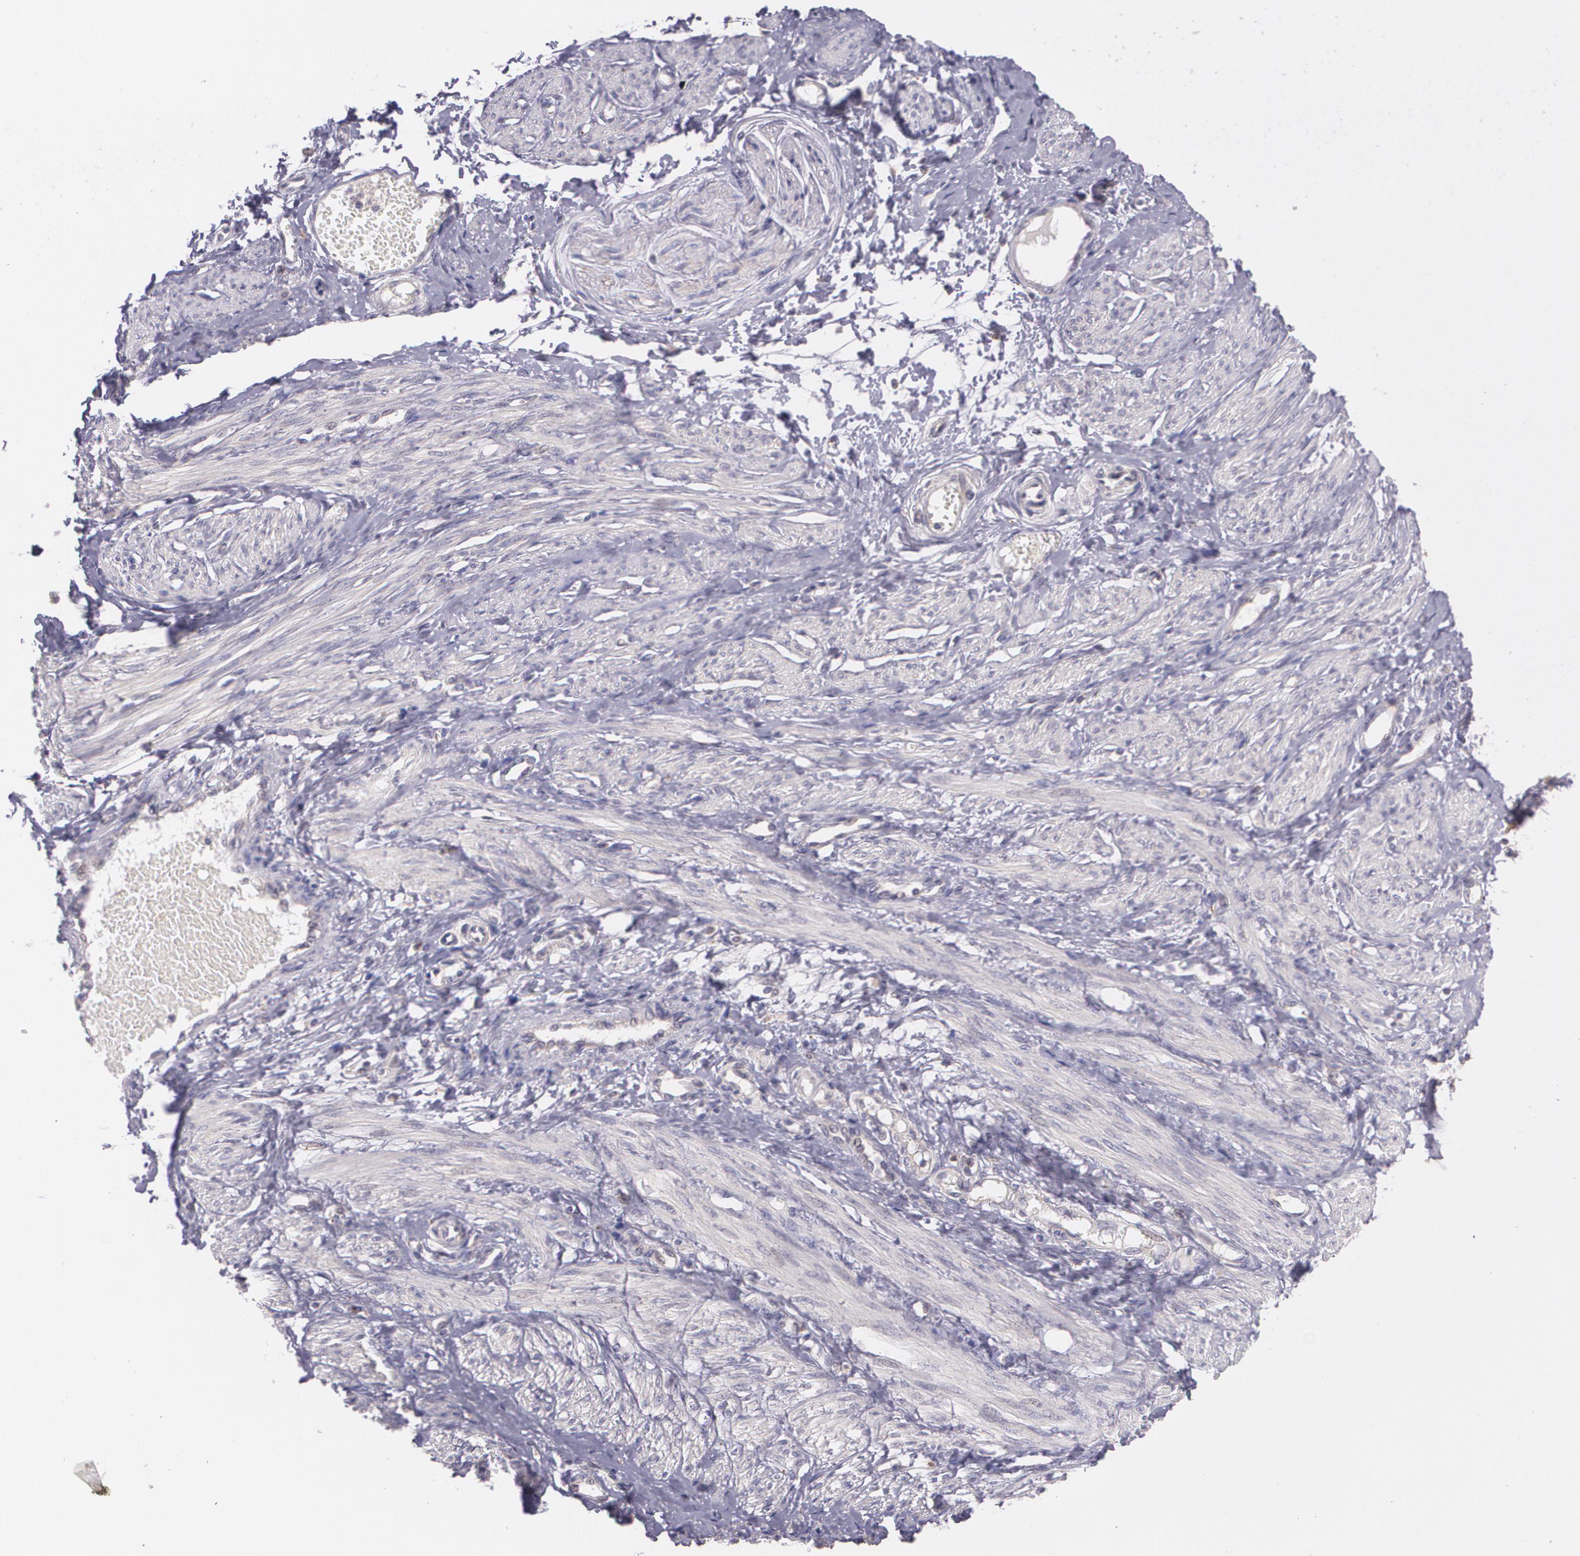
{"staining": {"intensity": "weak", "quantity": ">75%", "location": "cytoplasmic/membranous"}, "tissue": "smooth muscle", "cell_type": "Smooth muscle cells", "image_type": "normal", "snomed": [{"axis": "morphology", "description": "Normal tissue, NOS"}, {"axis": "topography", "description": "Smooth muscle"}, {"axis": "topography", "description": "Uterus"}], "caption": "The image demonstrates immunohistochemical staining of benign smooth muscle. There is weak cytoplasmic/membranous expression is appreciated in approximately >75% of smooth muscle cells.", "gene": "CCL17", "patient": {"sex": "female", "age": 39}}